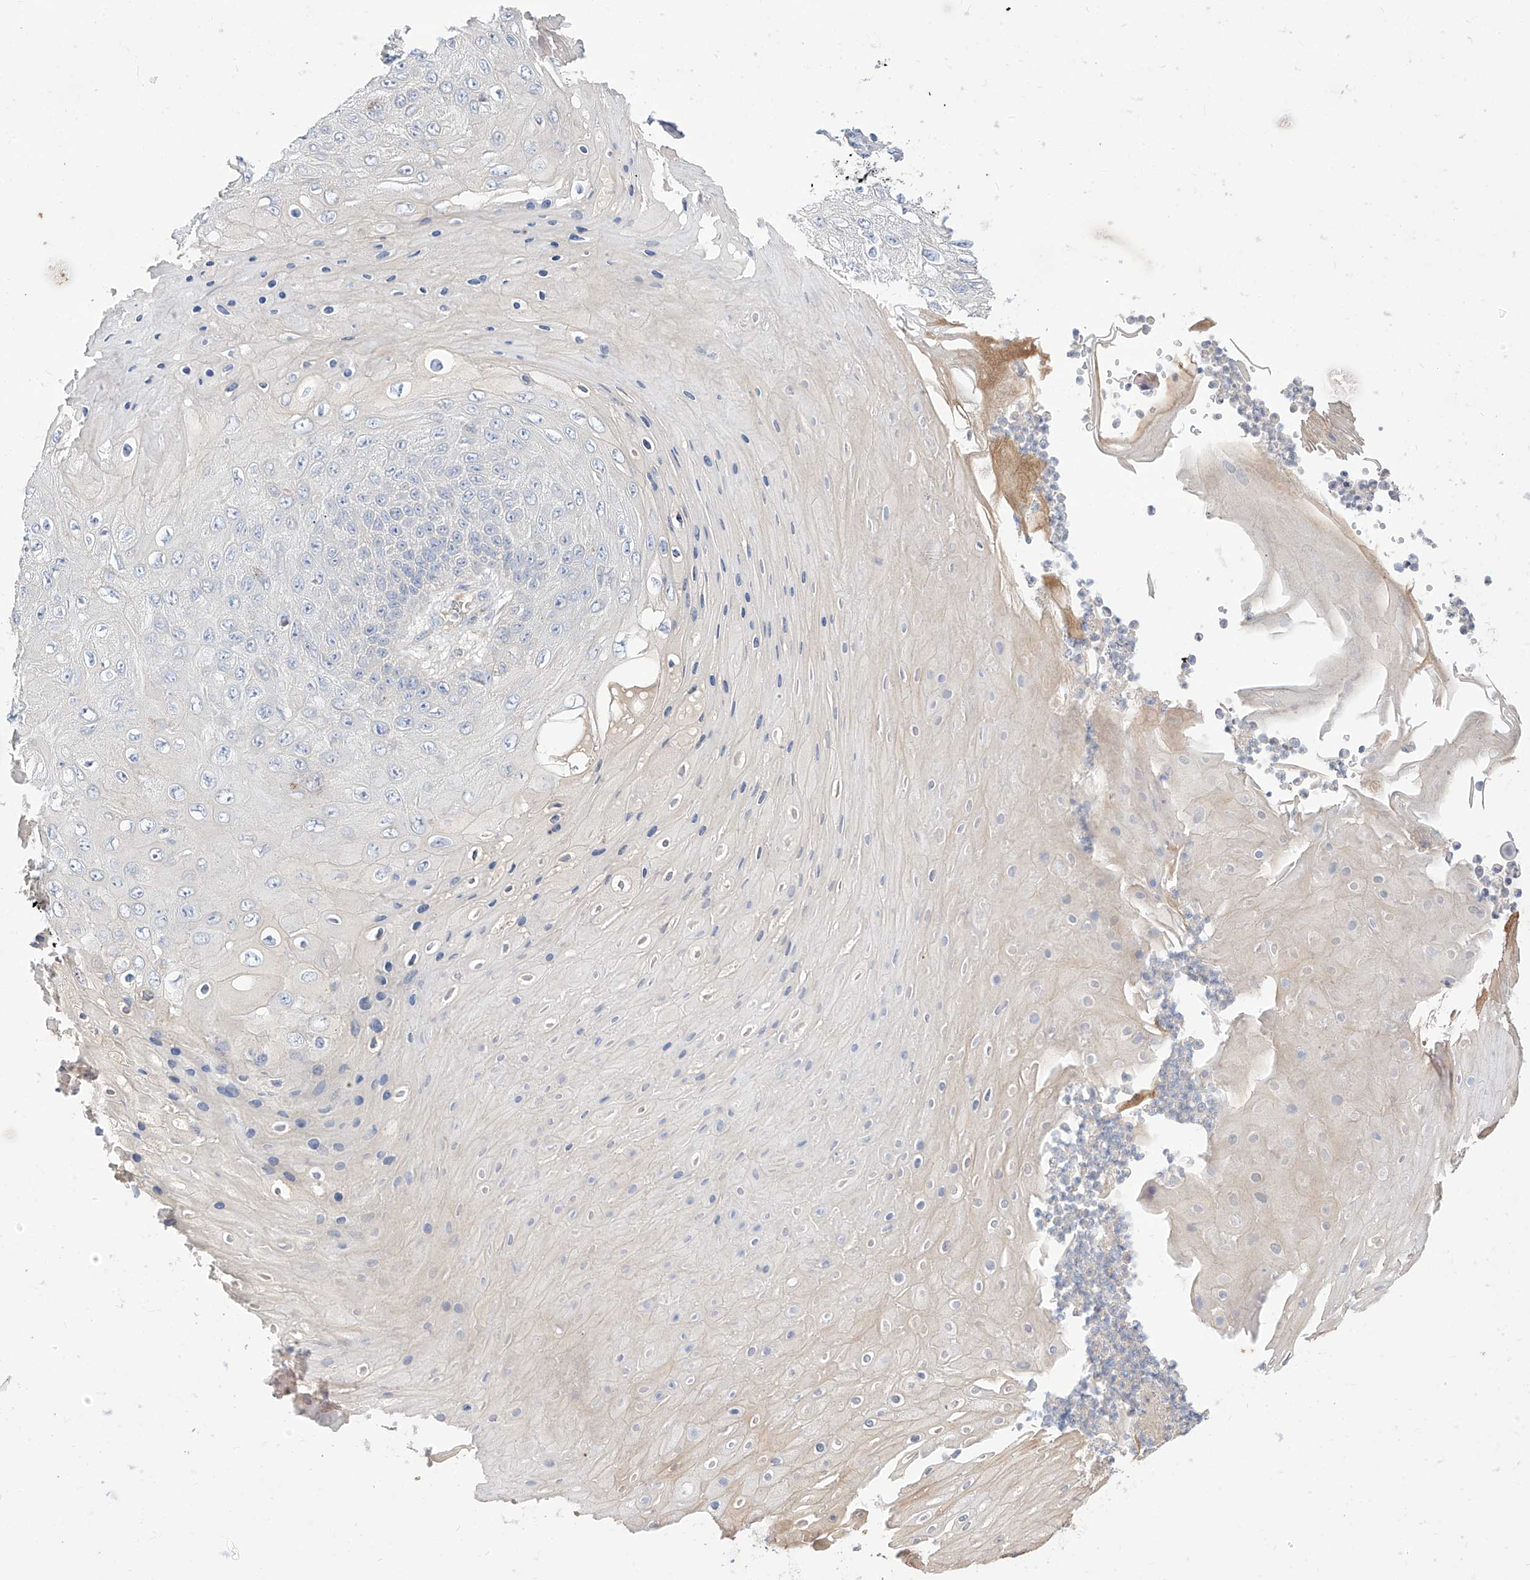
{"staining": {"intensity": "weak", "quantity": "<25%", "location": "cytoplasmic/membranous"}, "tissue": "skin cancer", "cell_type": "Tumor cells", "image_type": "cancer", "snomed": [{"axis": "morphology", "description": "Squamous cell carcinoma, NOS"}, {"axis": "topography", "description": "Skin"}], "caption": "This histopathology image is of skin cancer (squamous cell carcinoma) stained with immunohistochemistry to label a protein in brown with the nuclei are counter-stained blue. There is no positivity in tumor cells. The staining was performed using DAB (3,3'-diaminobenzidine) to visualize the protein expression in brown, while the nuclei were stained in blue with hematoxylin (Magnification: 20x).", "gene": "RASA2", "patient": {"sex": "female", "age": 88}}